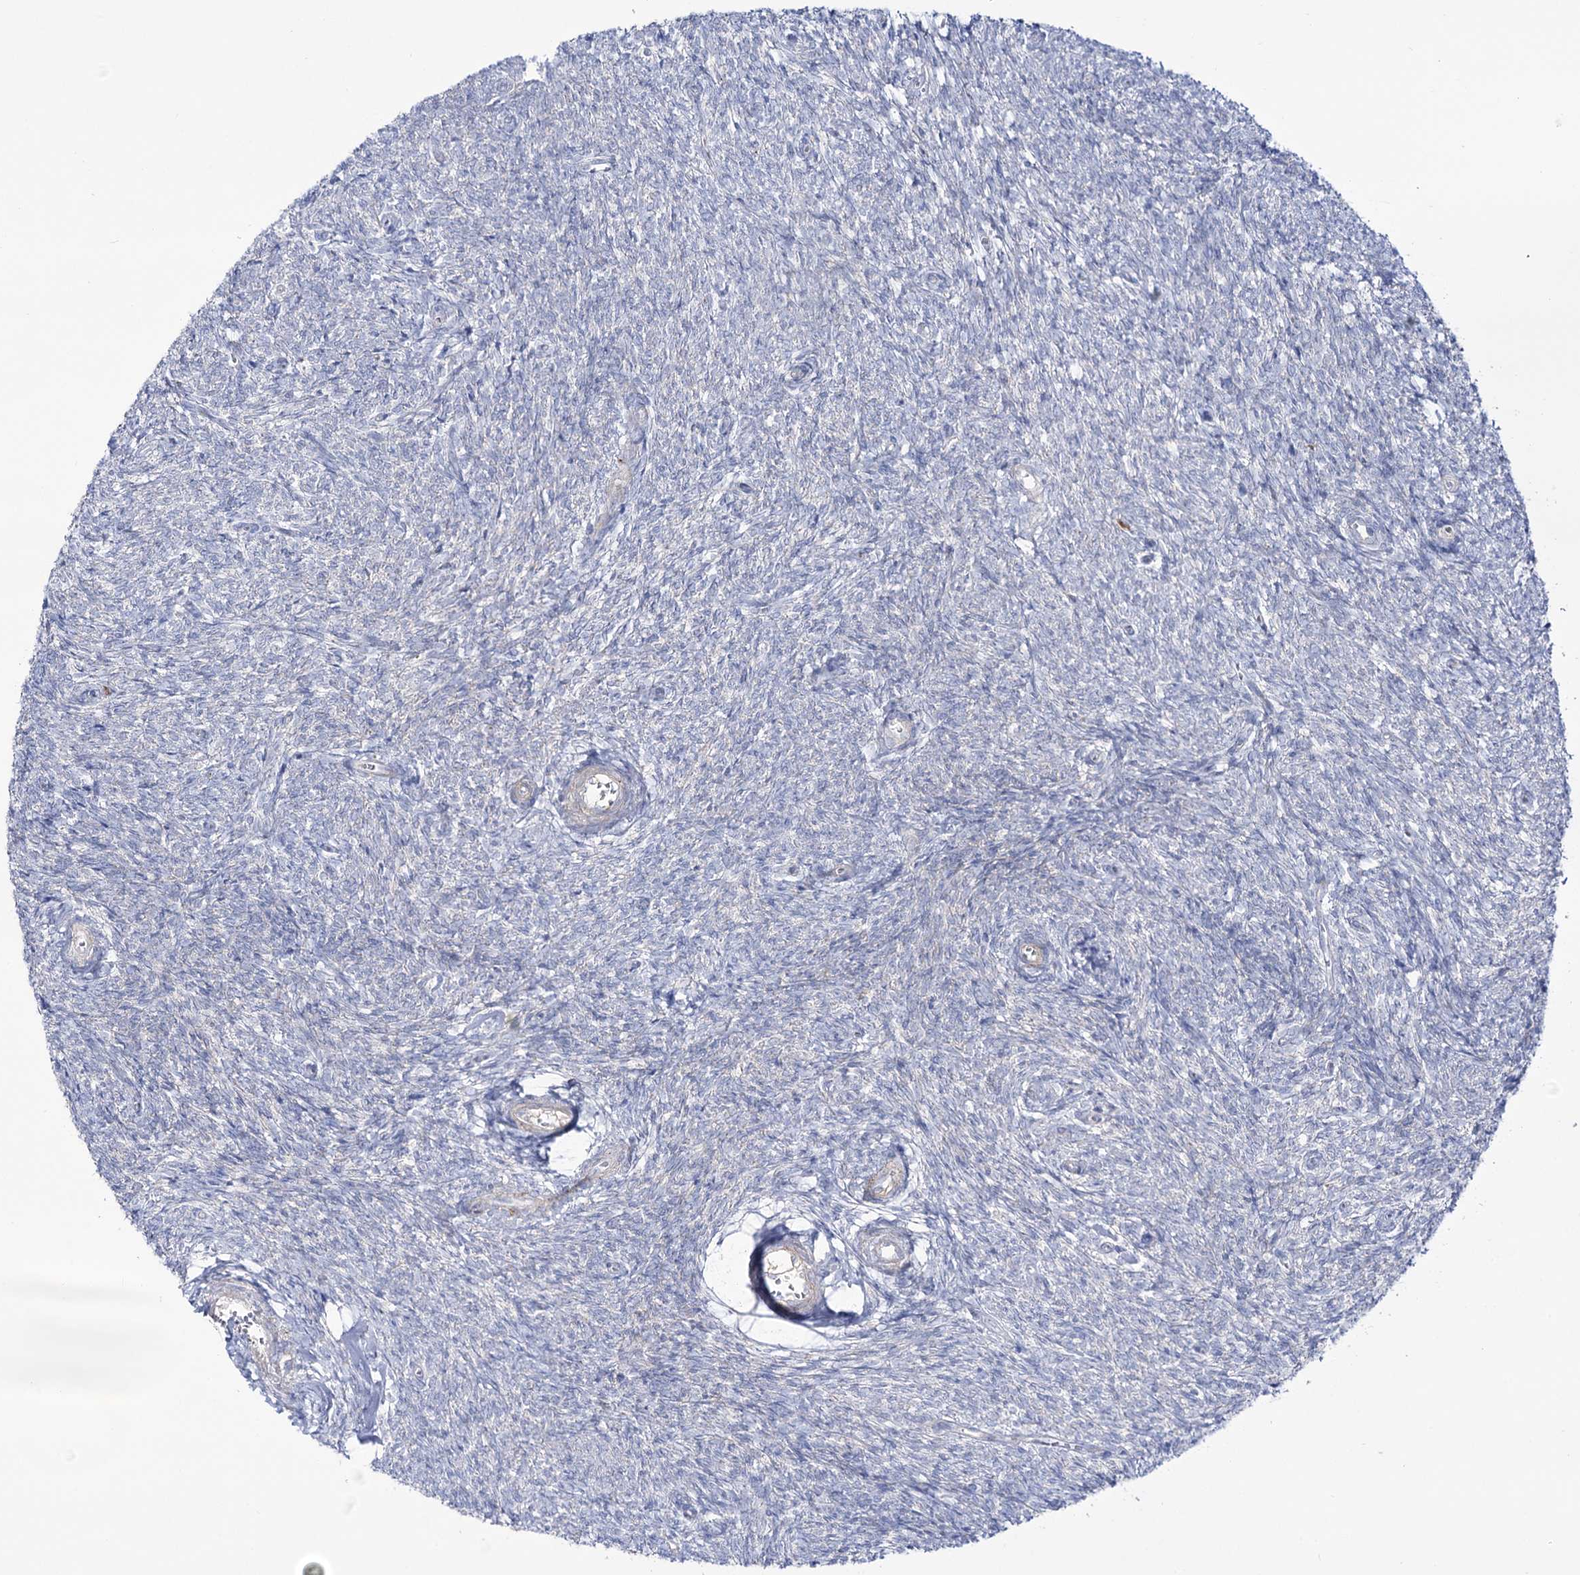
{"staining": {"intensity": "negative", "quantity": "none", "location": "none"}, "tissue": "ovary", "cell_type": "Ovarian stroma cells", "image_type": "normal", "snomed": [{"axis": "morphology", "description": "Normal tissue, NOS"}, {"axis": "topography", "description": "Ovary"}], "caption": "Ovary was stained to show a protein in brown. There is no significant expression in ovarian stroma cells. (Brightfield microscopy of DAB immunohistochemistry (IHC) at high magnification).", "gene": "METTL5", "patient": {"sex": "female", "age": 44}}